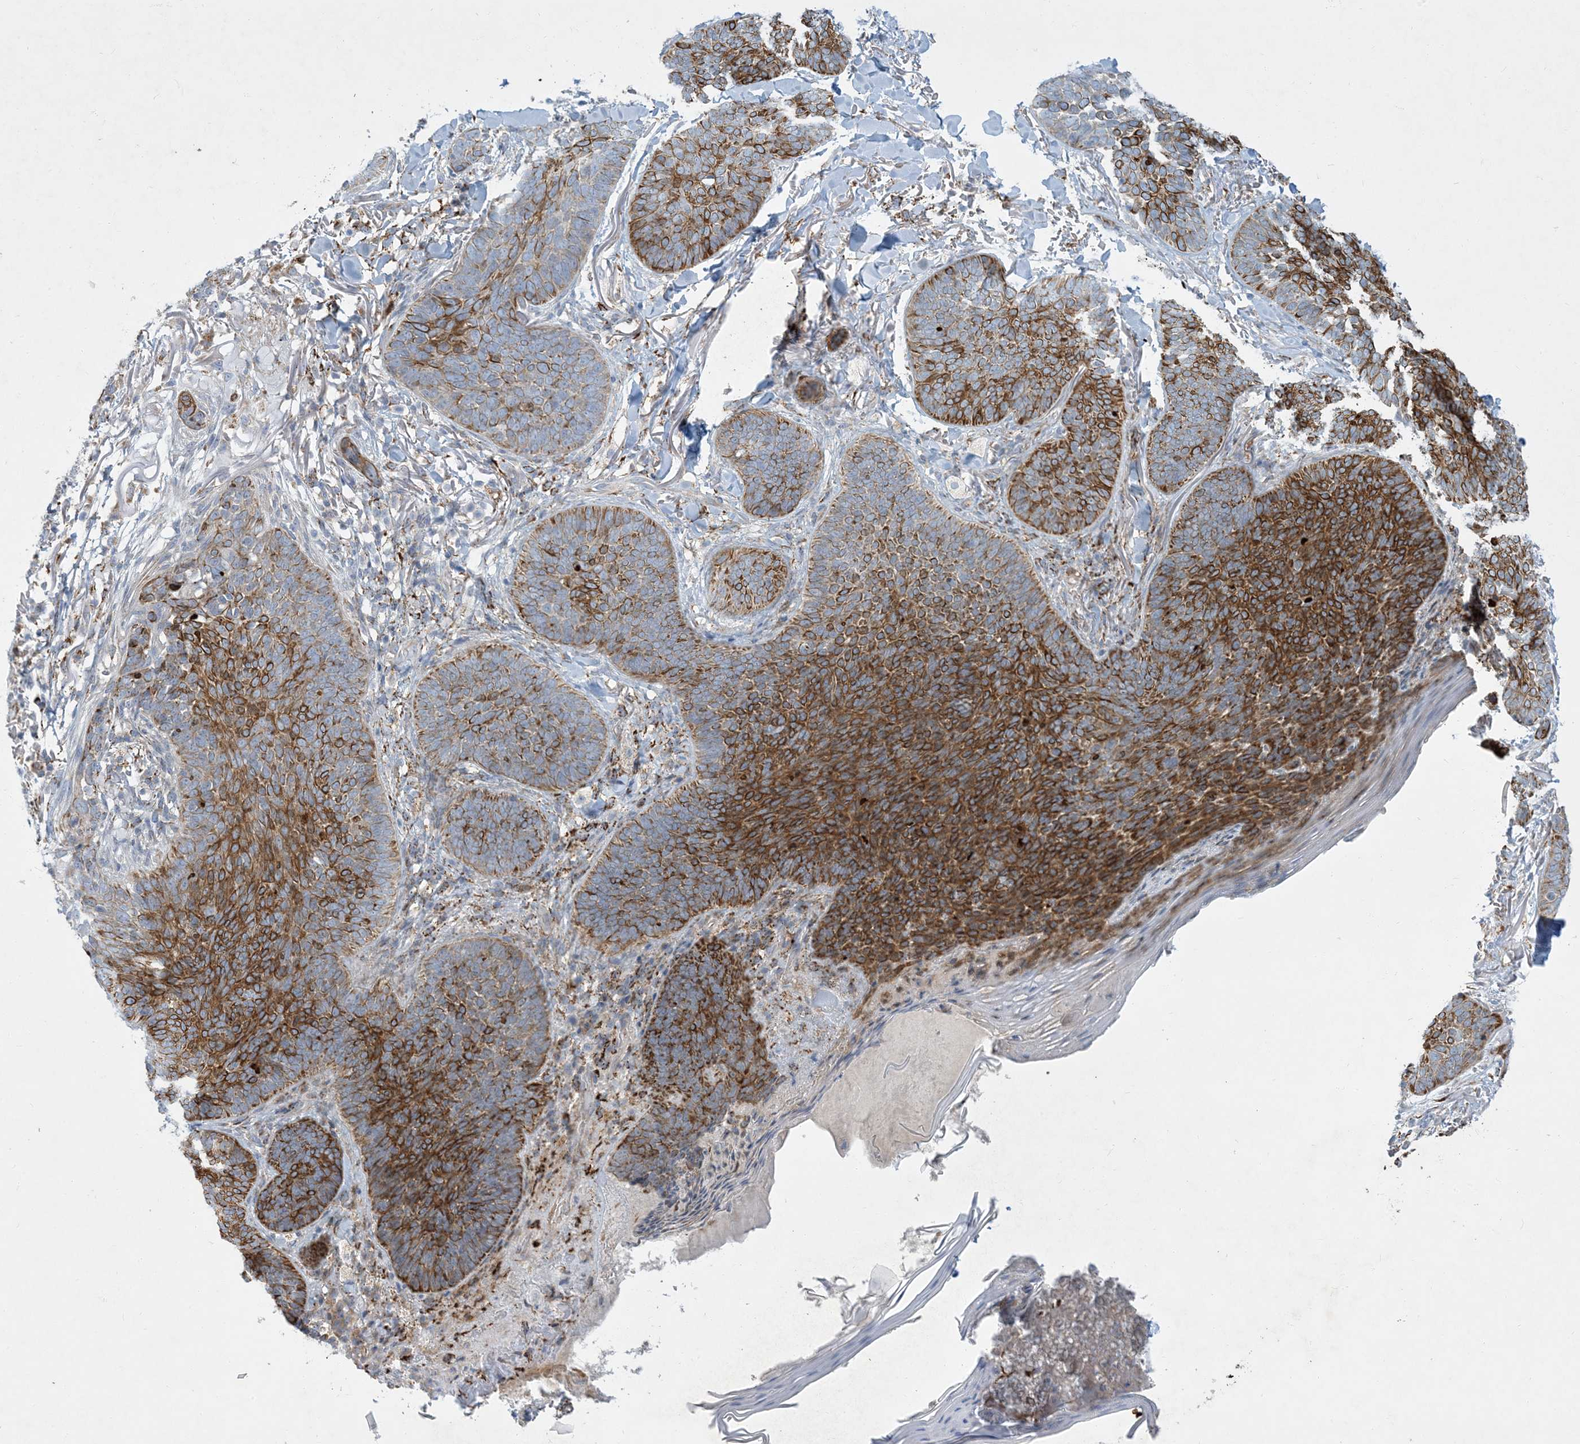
{"staining": {"intensity": "strong", "quantity": ">75%", "location": "cytoplasmic/membranous"}, "tissue": "skin cancer", "cell_type": "Tumor cells", "image_type": "cancer", "snomed": [{"axis": "morphology", "description": "Basal cell carcinoma"}, {"axis": "topography", "description": "Skin"}], "caption": "Immunohistochemical staining of human skin basal cell carcinoma shows strong cytoplasmic/membranous protein positivity in approximately >75% of tumor cells. Using DAB (brown) and hematoxylin (blue) stains, captured at high magnification using brightfield microscopy.", "gene": "LTN1", "patient": {"sex": "male", "age": 85}}